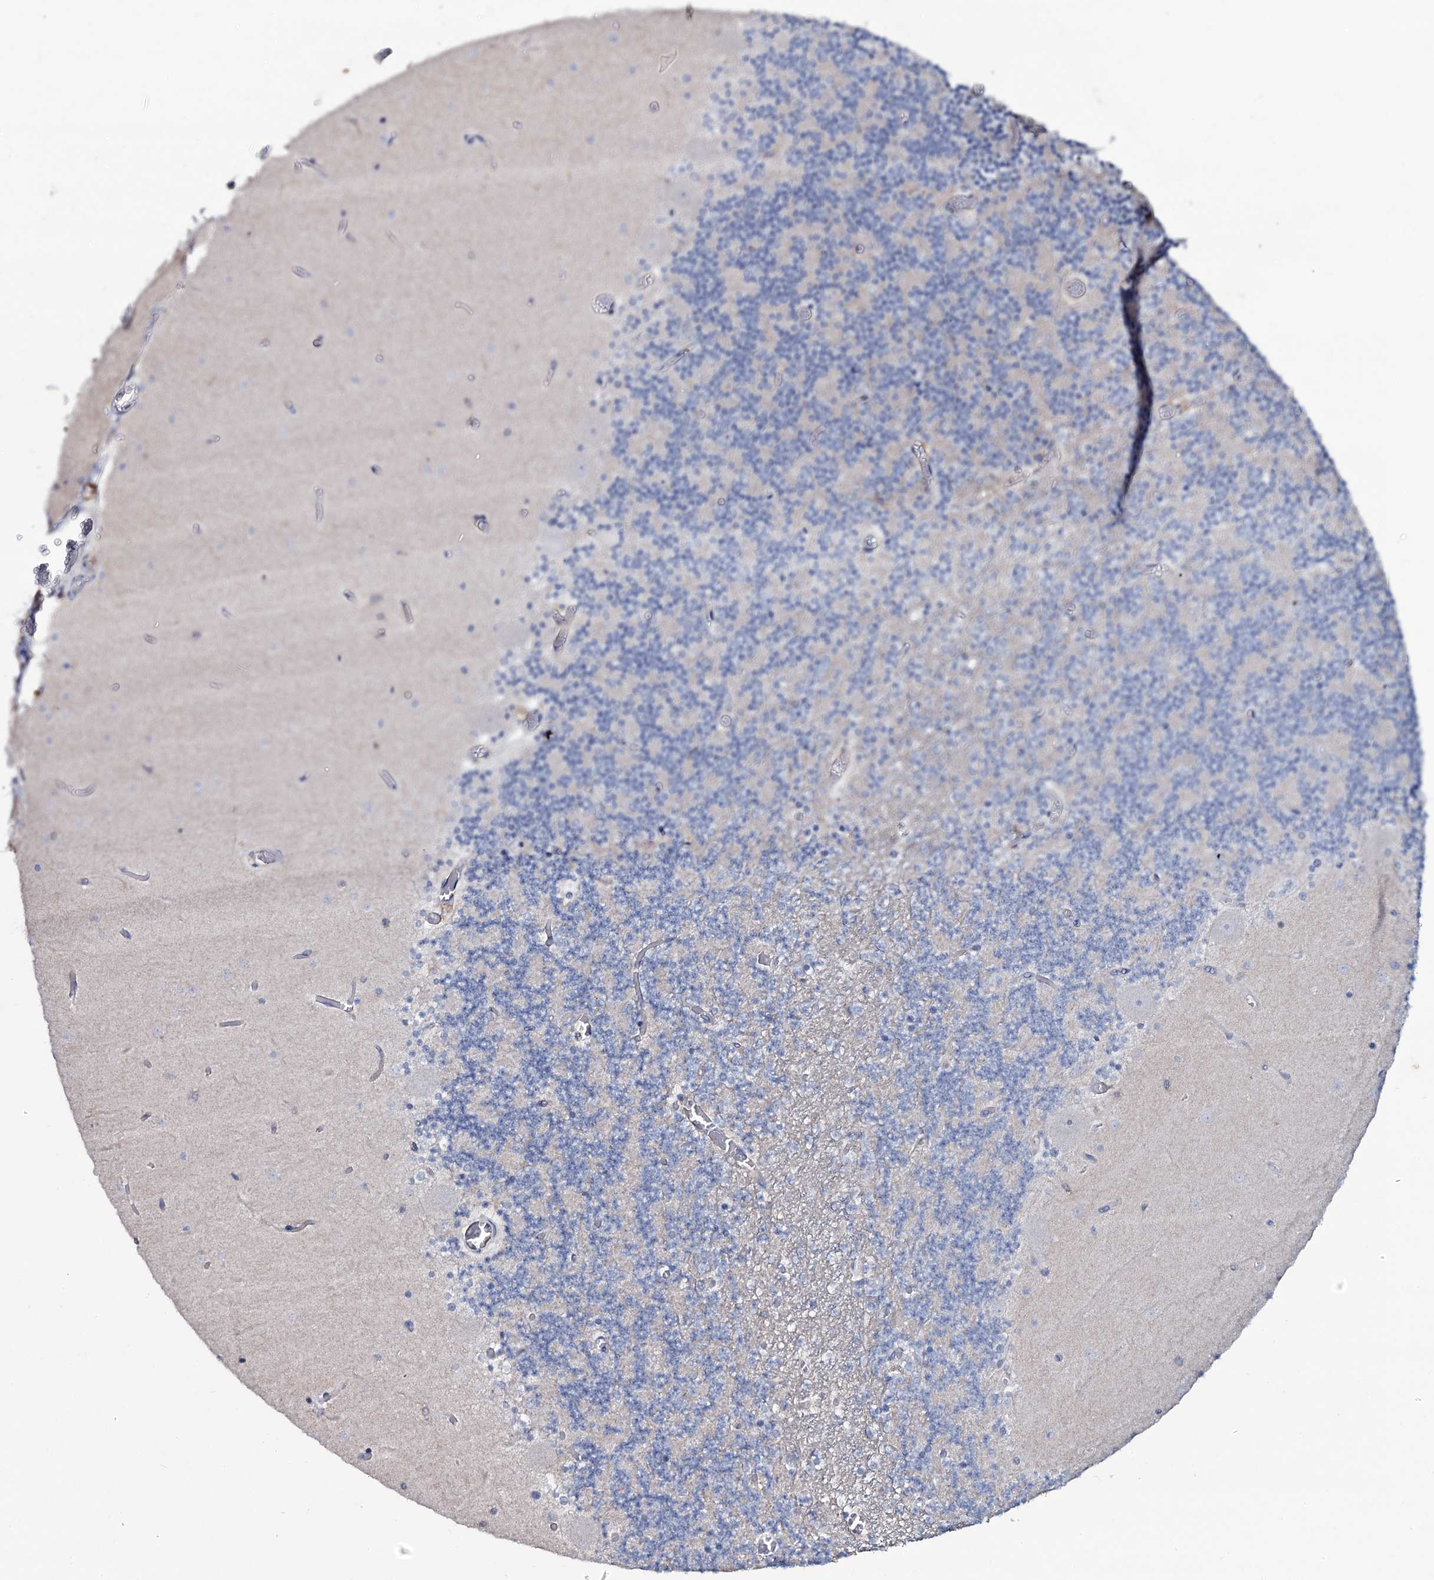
{"staining": {"intensity": "negative", "quantity": "none", "location": "none"}, "tissue": "cerebellum", "cell_type": "Cells in granular layer", "image_type": "normal", "snomed": [{"axis": "morphology", "description": "Normal tissue, NOS"}, {"axis": "topography", "description": "Cerebellum"}], "caption": "This is a micrograph of immunohistochemistry staining of normal cerebellum, which shows no staining in cells in granular layer.", "gene": "SNAP23", "patient": {"sex": "female", "age": 28}}